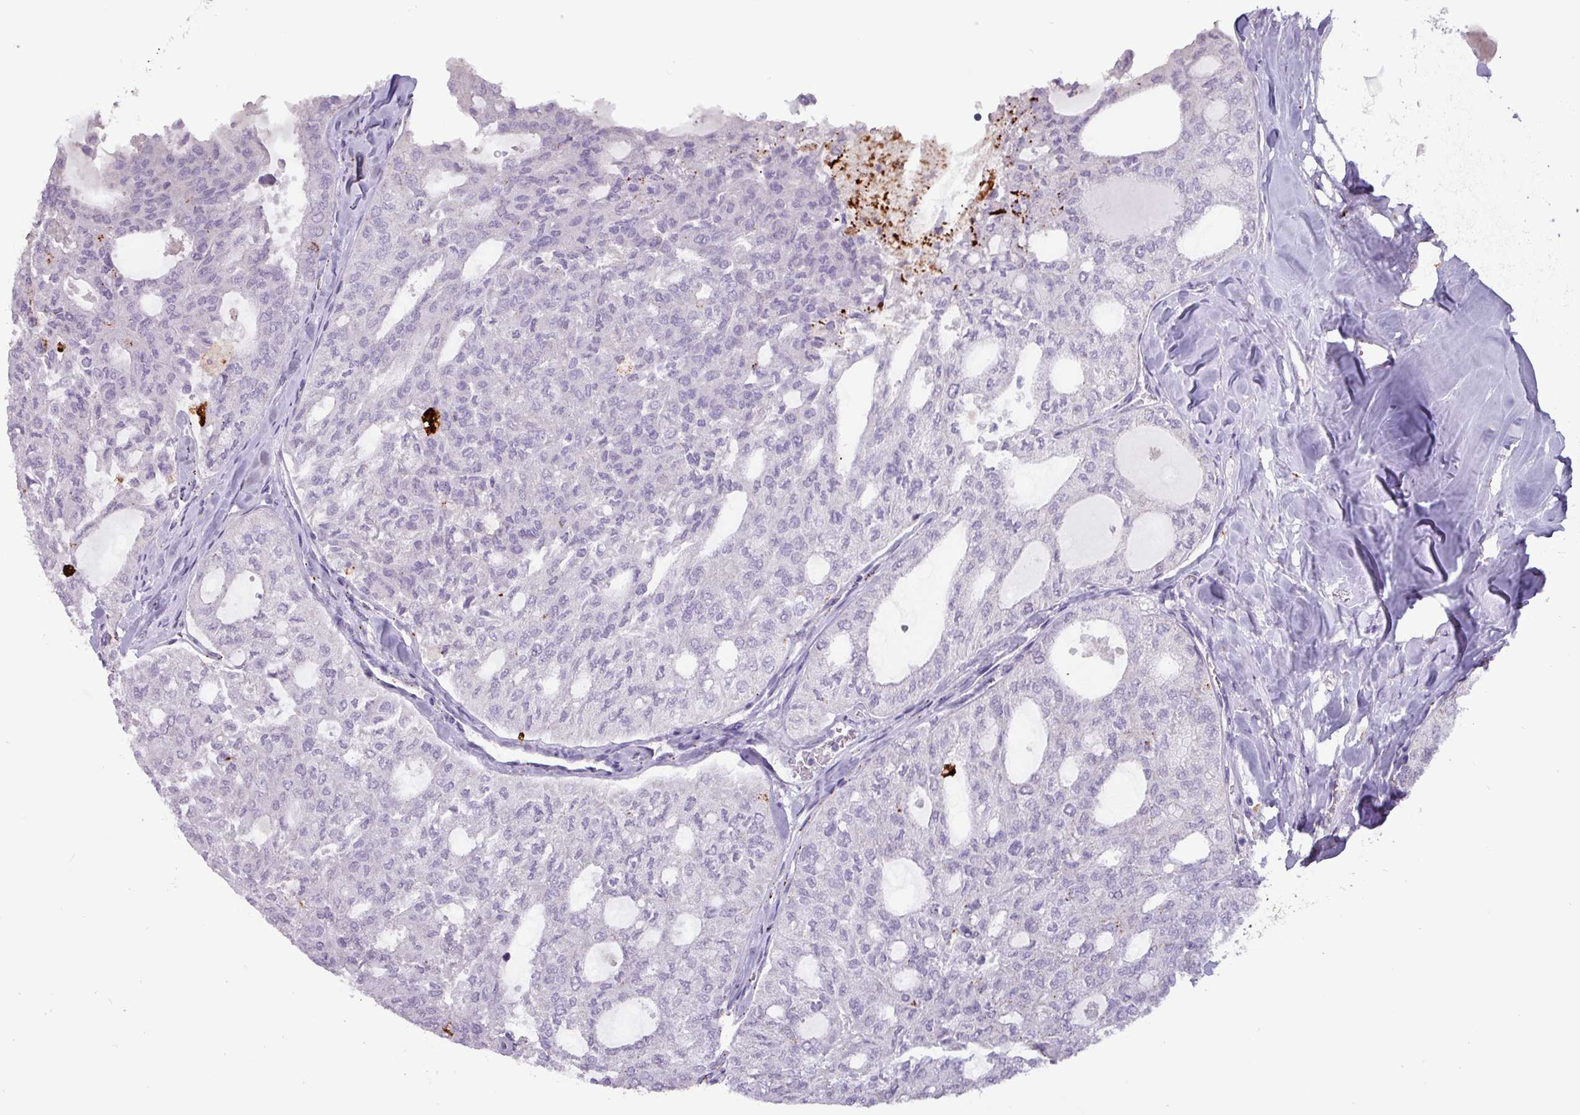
{"staining": {"intensity": "negative", "quantity": "none", "location": "none"}, "tissue": "thyroid cancer", "cell_type": "Tumor cells", "image_type": "cancer", "snomed": [{"axis": "morphology", "description": "Follicular adenoma carcinoma, NOS"}, {"axis": "topography", "description": "Thyroid gland"}], "caption": "The immunohistochemistry (IHC) micrograph has no significant positivity in tumor cells of thyroid cancer (follicular adenoma carcinoma) tissue. Nuclei are stained in blue.", "gene": "PLIN2", "patient": {"sex": "male", "age": 75}}